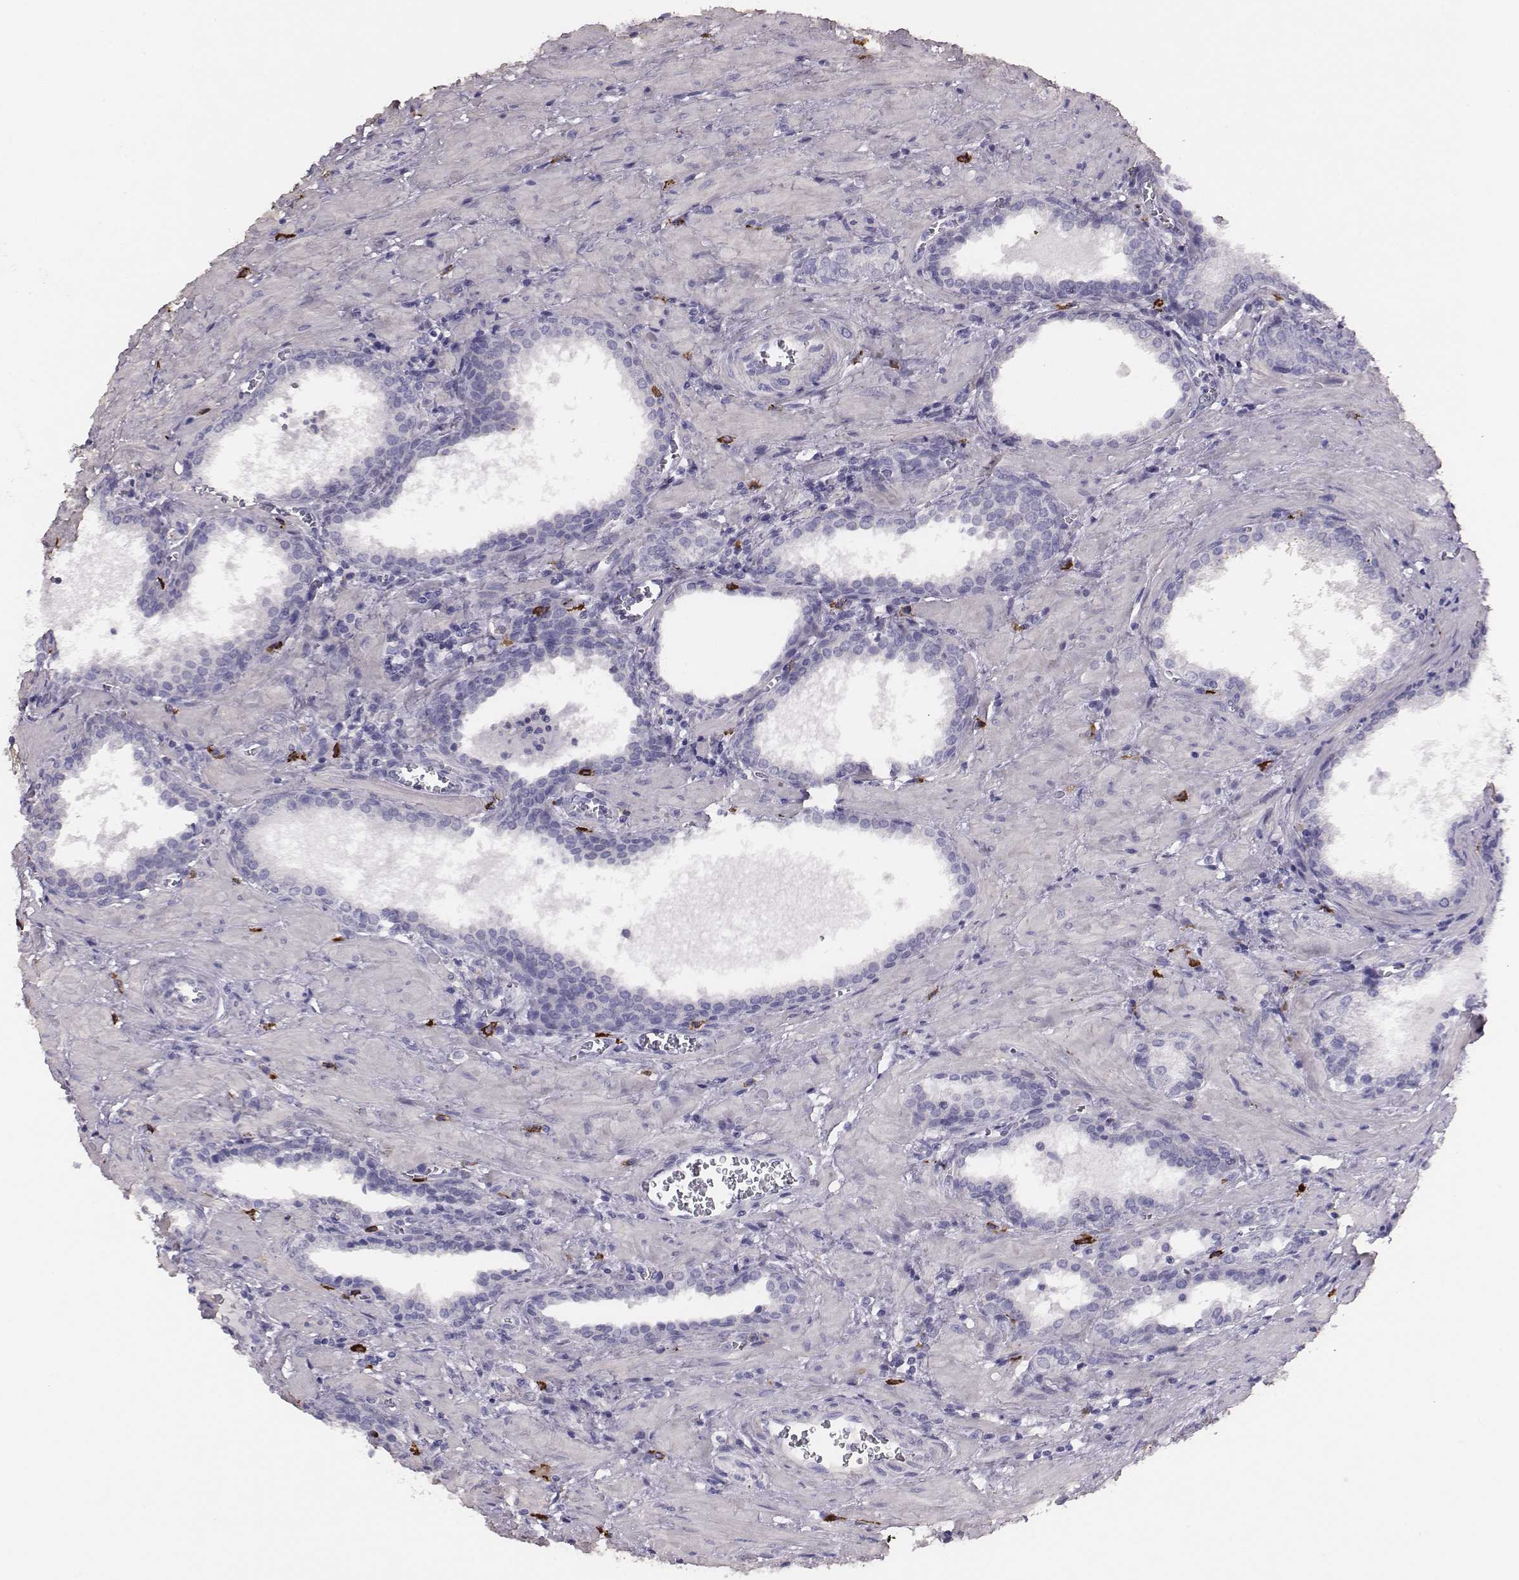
{"staining": {"intensity": "negative", "quantity": "none", "location": "none"}, "tissue": "prostate cancer", "cell_type": "Tumor cells", "image_type": "cancer", "snomed": [{"axis": "morphology", "description": "Adenocarcinoma, NOS"}, {"axis": "topography", "description": "Prostate and seminal vesicle, NOS"}], "caption": "Tumor cells show no significant protein expression in prostate cancer.", "gene": "P2RY10", "patient": {"sex": "male", "age": 63}}